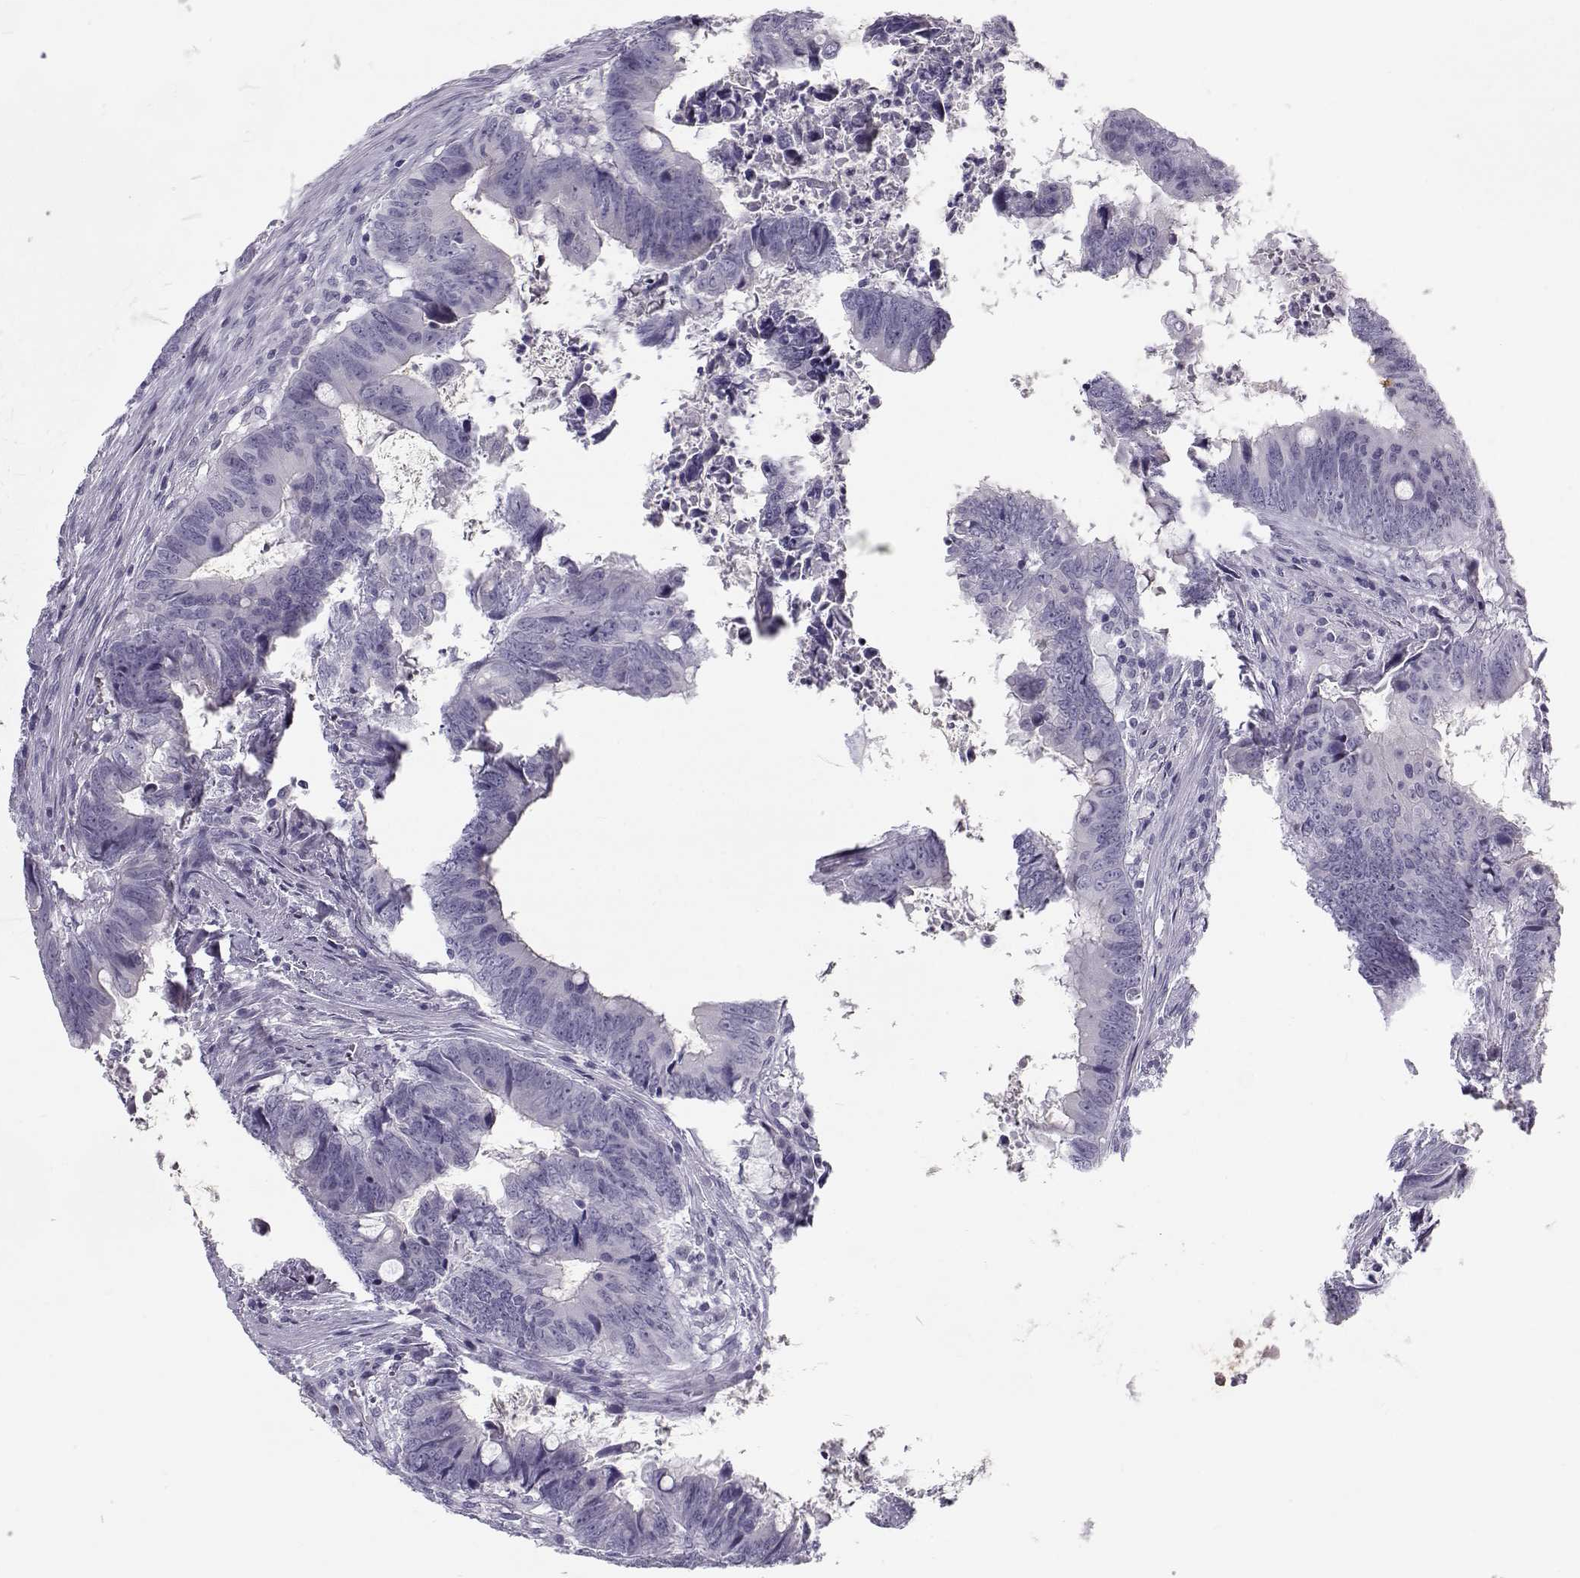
{"staining": {"intensity": "negative", "quantity": "none", "location": "none"}, "tissue": "colorectal cancer", "cell_type": "Tumor cells", "image_type": "cancer", "snomed": [{"axis": "morphology", "description": "Adenocarcinoma, NOS"}, {"axis": "topography", "description": "Colon"}], "caption": "Protein analysis of colorectal cancer demonstrates no significant expression in tumor cells. The staining is performed using DAB (3,3'-diaminobenzidine) brown chromogen with nuclei counter-stained in using hematoxylin.", "gene": "CREB3L3", "patient": {"sex": "female", "age": 82}}